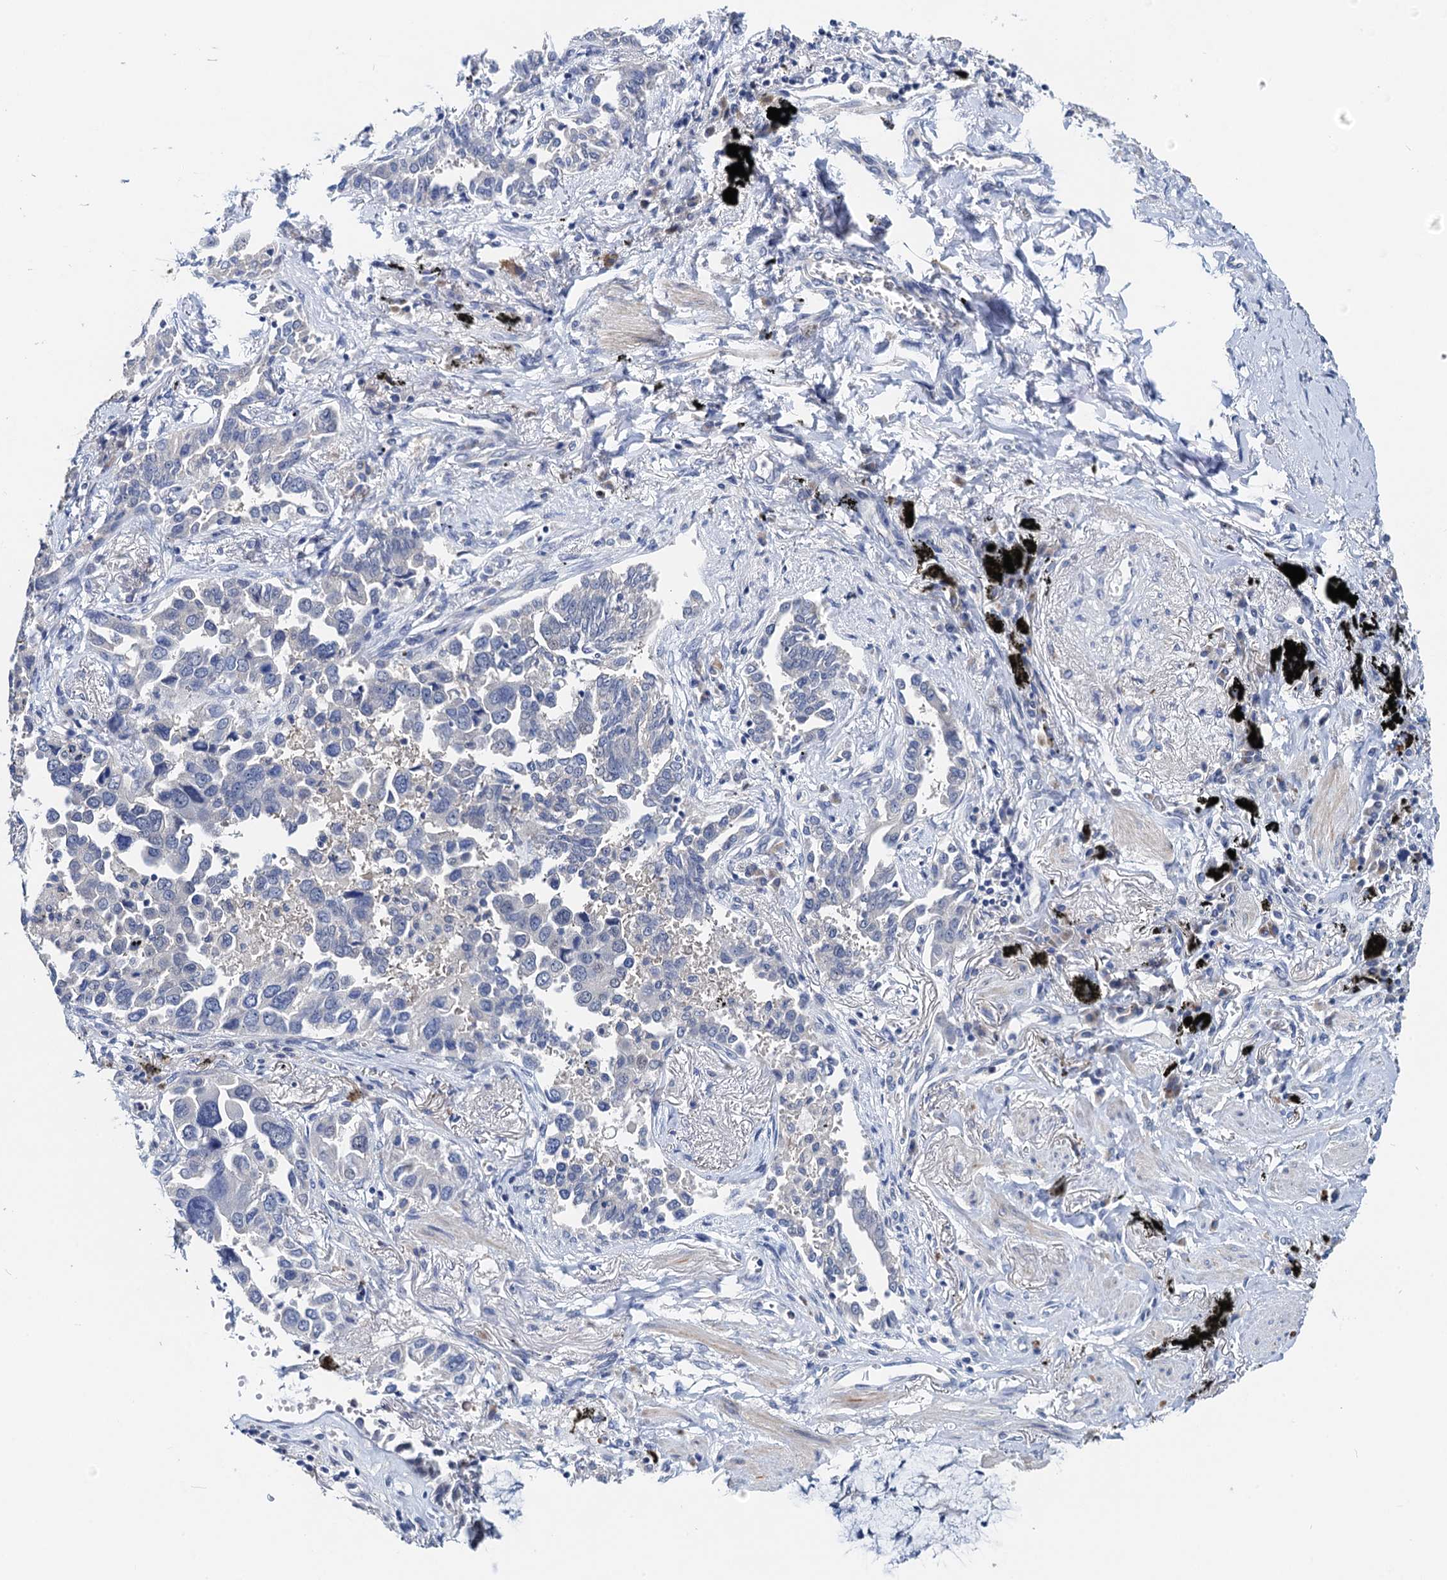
{"staining": {"intensity": "negative", "quantity": "none", "location": "none"}, "tissue": "lung cancer", "cell_type": "Tumor cells", "image_type": "cancer", "snomed": [{"axis": "morphology", "description": "Adenocarcinoma, NOS"}, {"axis": "topography", "description": "Lung"}], "caption": "The IHC micrograph has no significant positivity in tumor cells of adenocarcinoma (lung) tissue.", "gene": "TMEM39B", "patient": {"sex": "male", "age": 67}}